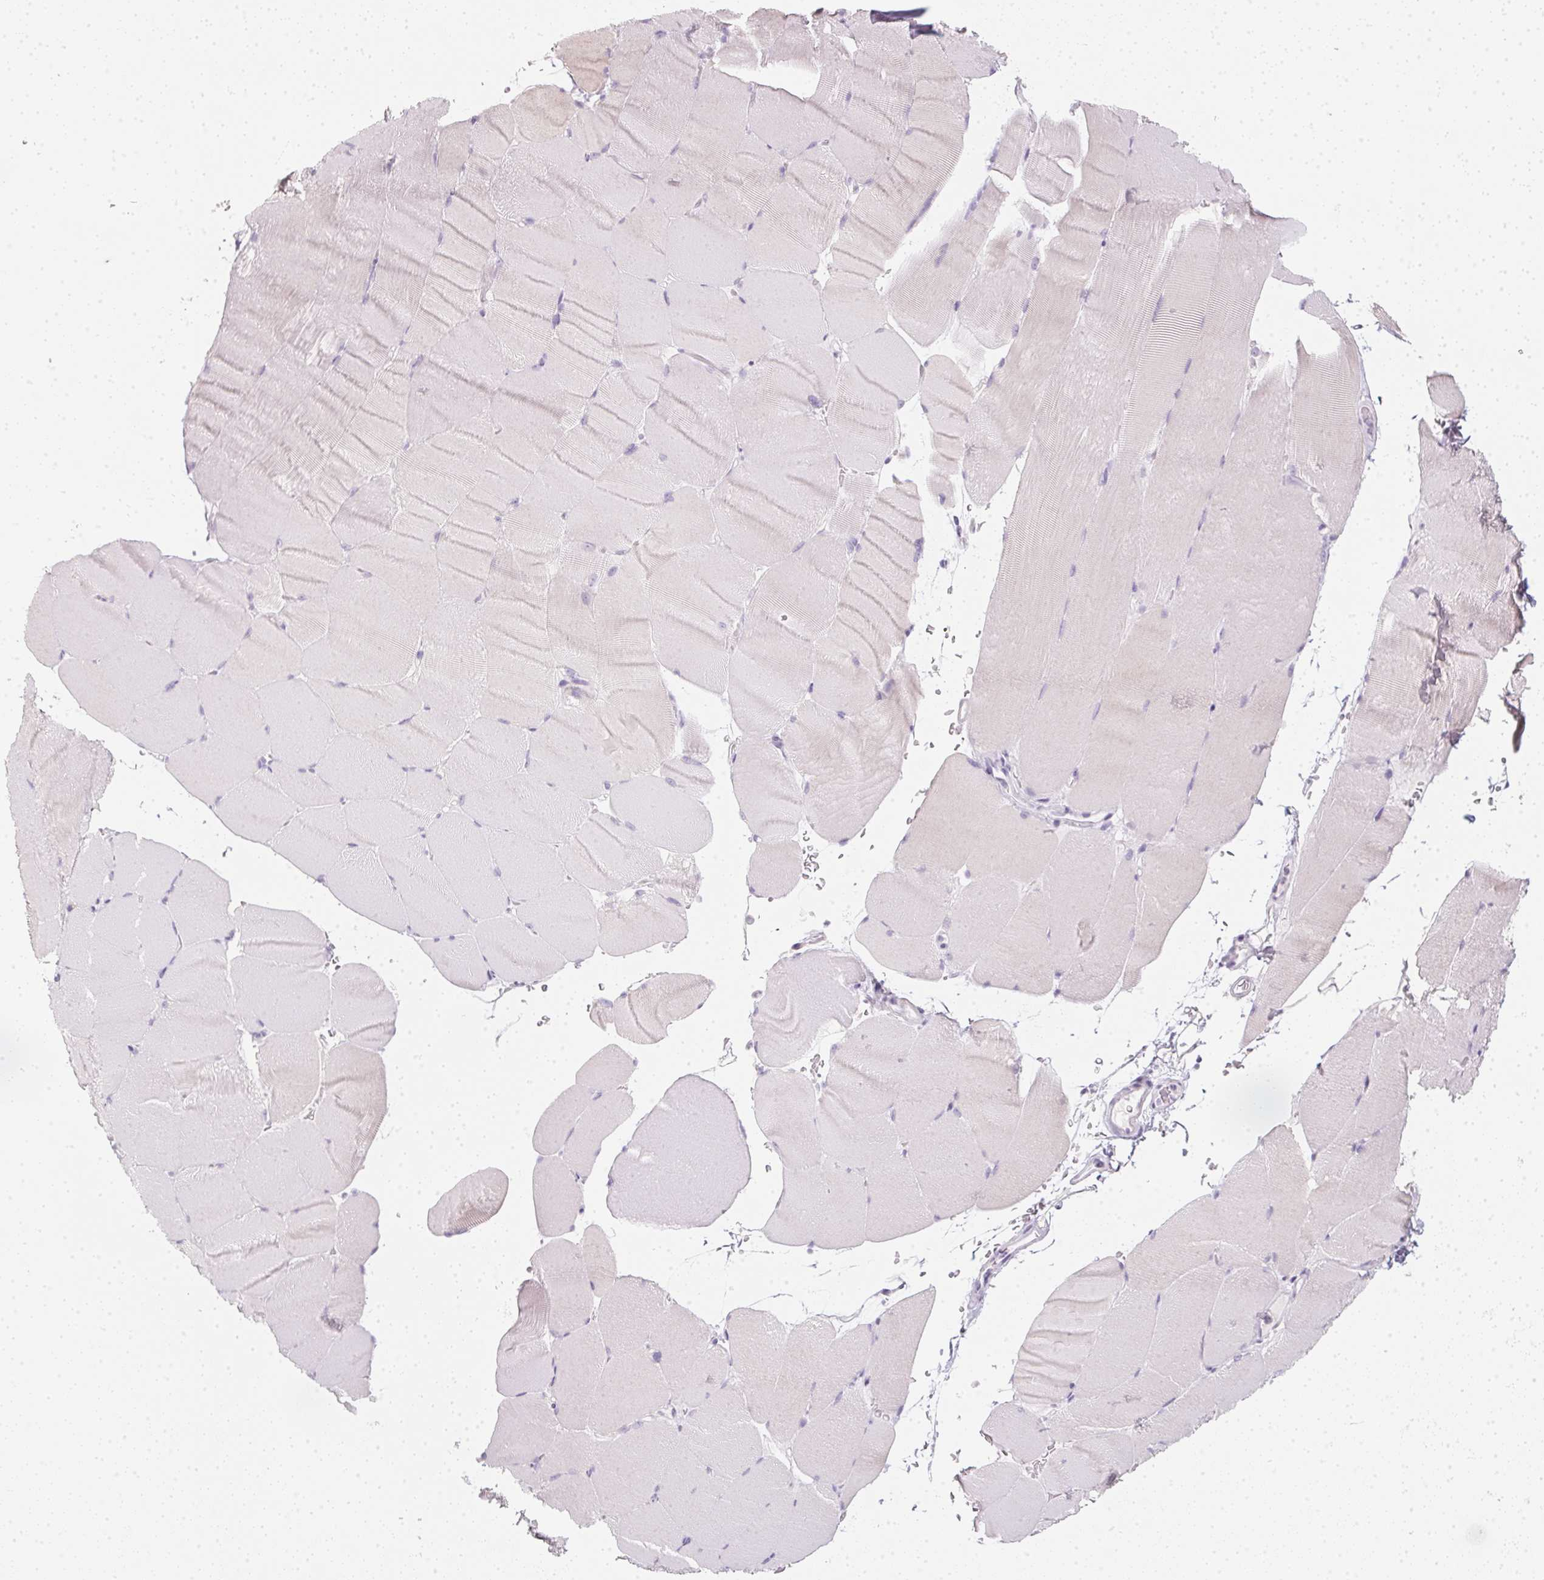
{"staining": {"intensity": "negative", "quantity": "none", "location": "none"}, "tissue": "skeletal muscle", "cell_type": "Myocytes", "image_type": "normal", "snomed": [{"axis": "morphology", "description": "Normal tissue, NOS"}, {"axis": "topography", "description": "Skeletal muscle"}], "caption": "This is a photomicrograph of IHC staining of normal skeletal muscle, which shows no expression in myocytes. (IHC, brightfield microscopy, high magnification).", "gene": "TMEM72", "patient": {"sex": "female", "age": 37}}